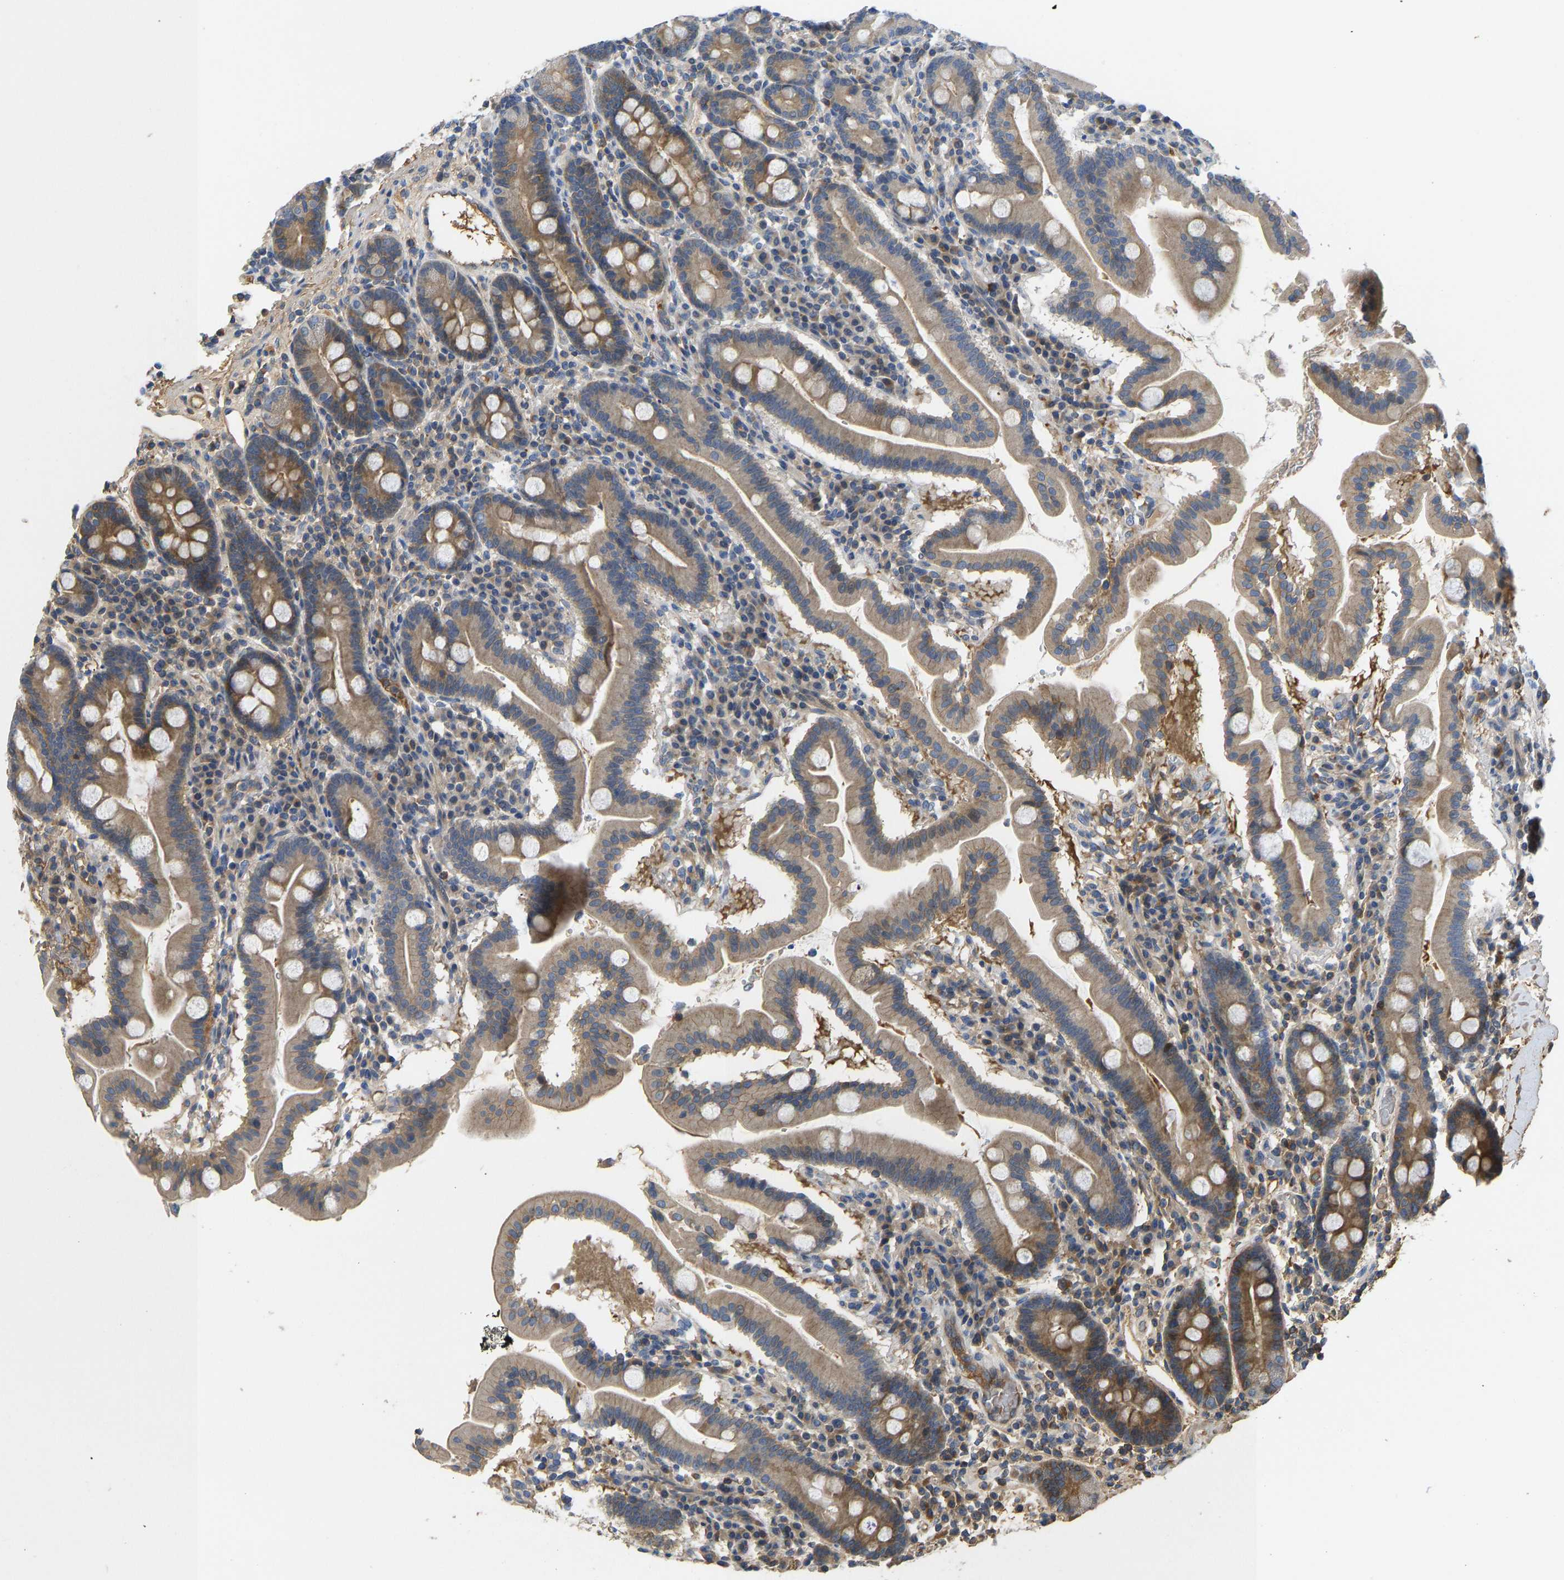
{"staining": {"intensity": "moderate", "quantity": ">75%", "location": "cytoplasmic/membranous"}, "tissue": "duodenum", "cell_type": "Glandular cells", "image_type": "normal", "snomed": [{"axis": "morphology", "description": "Normal tissue, NOS"}, {"axis": "topography", "description": "Duodenum"}], "caption": "Glandular cells show moderate cytoplasmic/membranous staining in approximately >75% of cells in unremarkable duodenum.", "gene": "VCPKMT", "patient": {"sex": "male", "age": 50}}